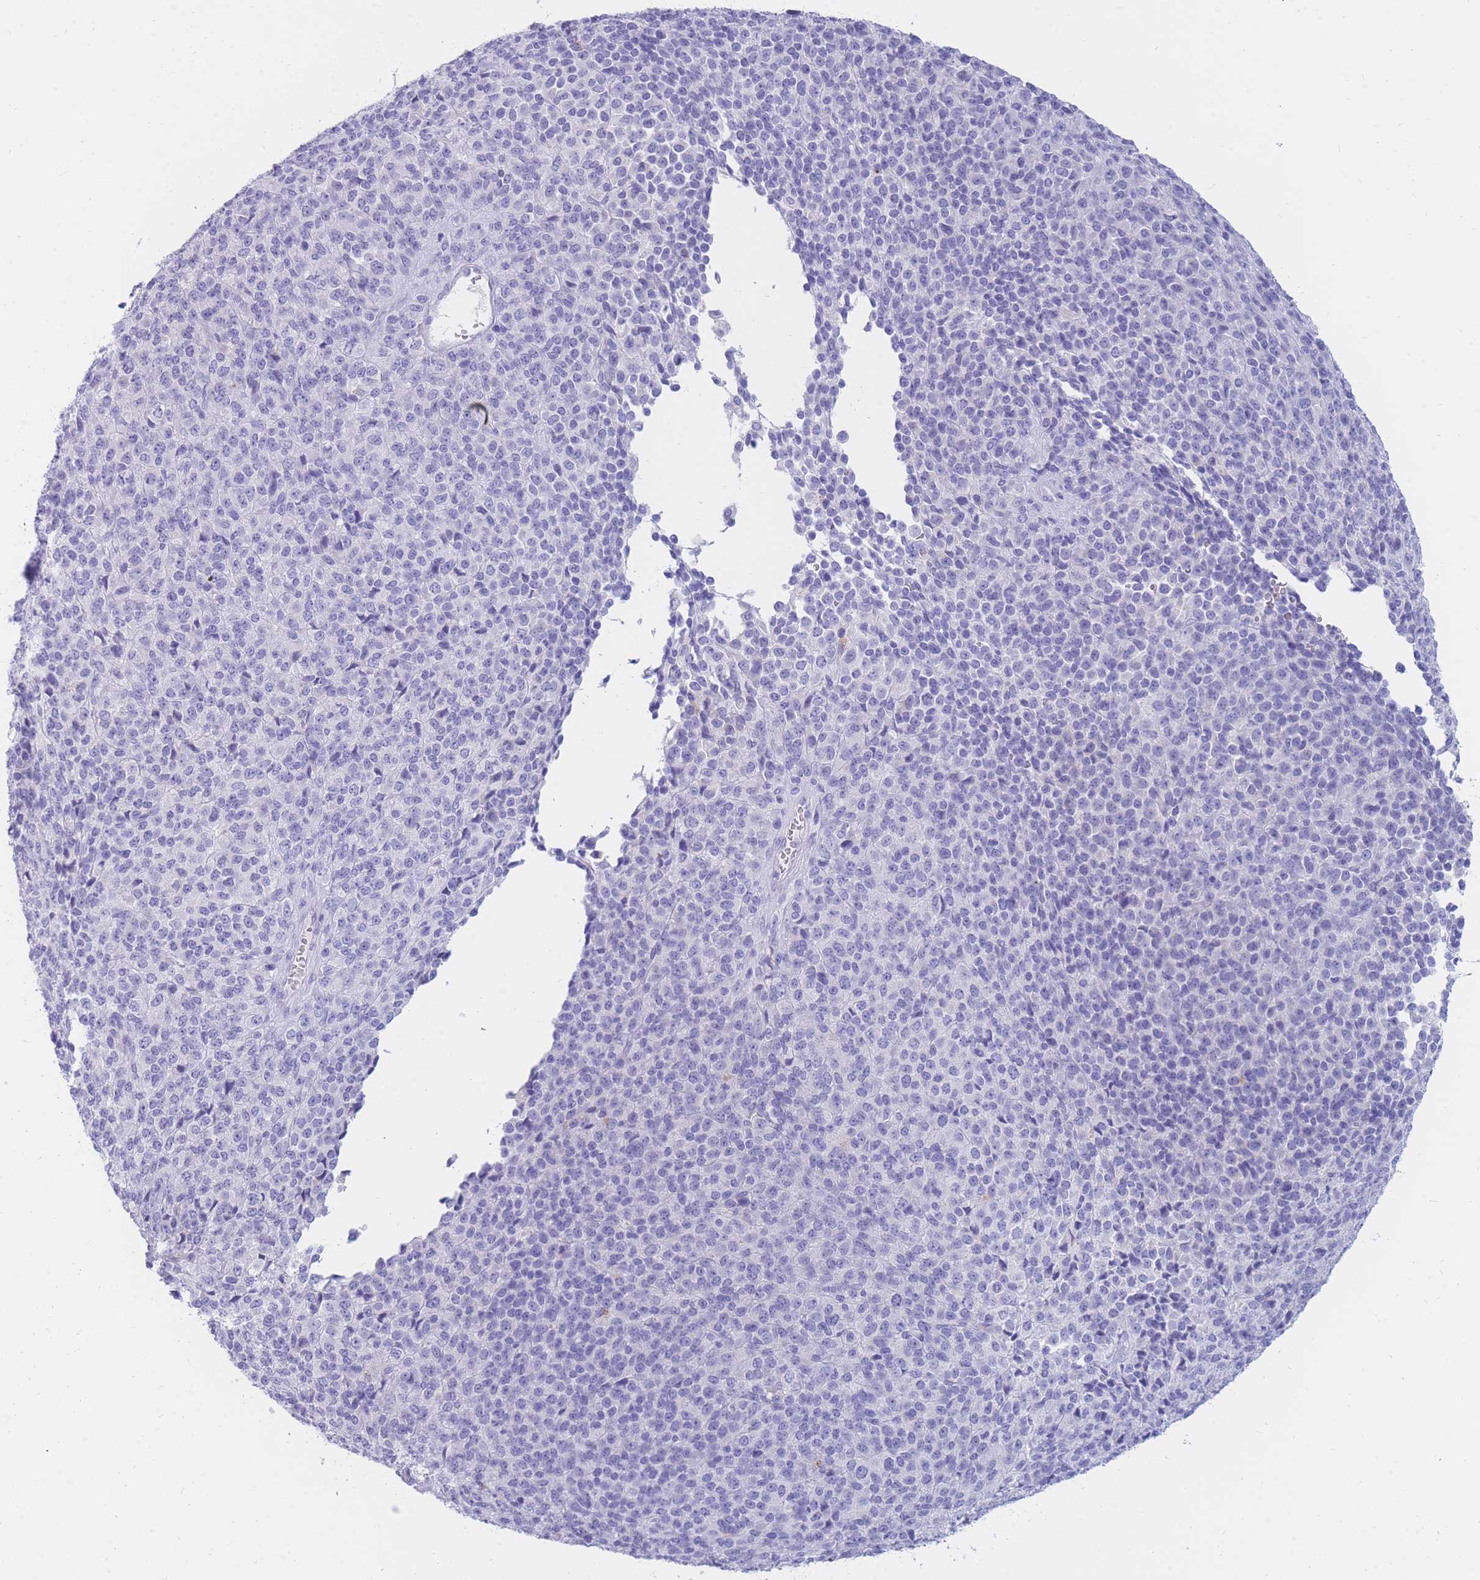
{"staining": {"intensity": "negative", "quantity": "none", "location": "none"}, "tissue": "melanoma", "cell_type": "Tumor cells", "image_type": "cancer", "snomed": [{"axis": "morphology", "description": "Malignant melanoma, Metastatic site"}, {"axis": "topography", "description": "Brain"}], "caption": "Photomicrograph shows no significant protein positivity in tumor cells of malignant melanoma (metastatic site).", "gene": "NKX1-2", "patient": {"sex": "female", "age": 56}}